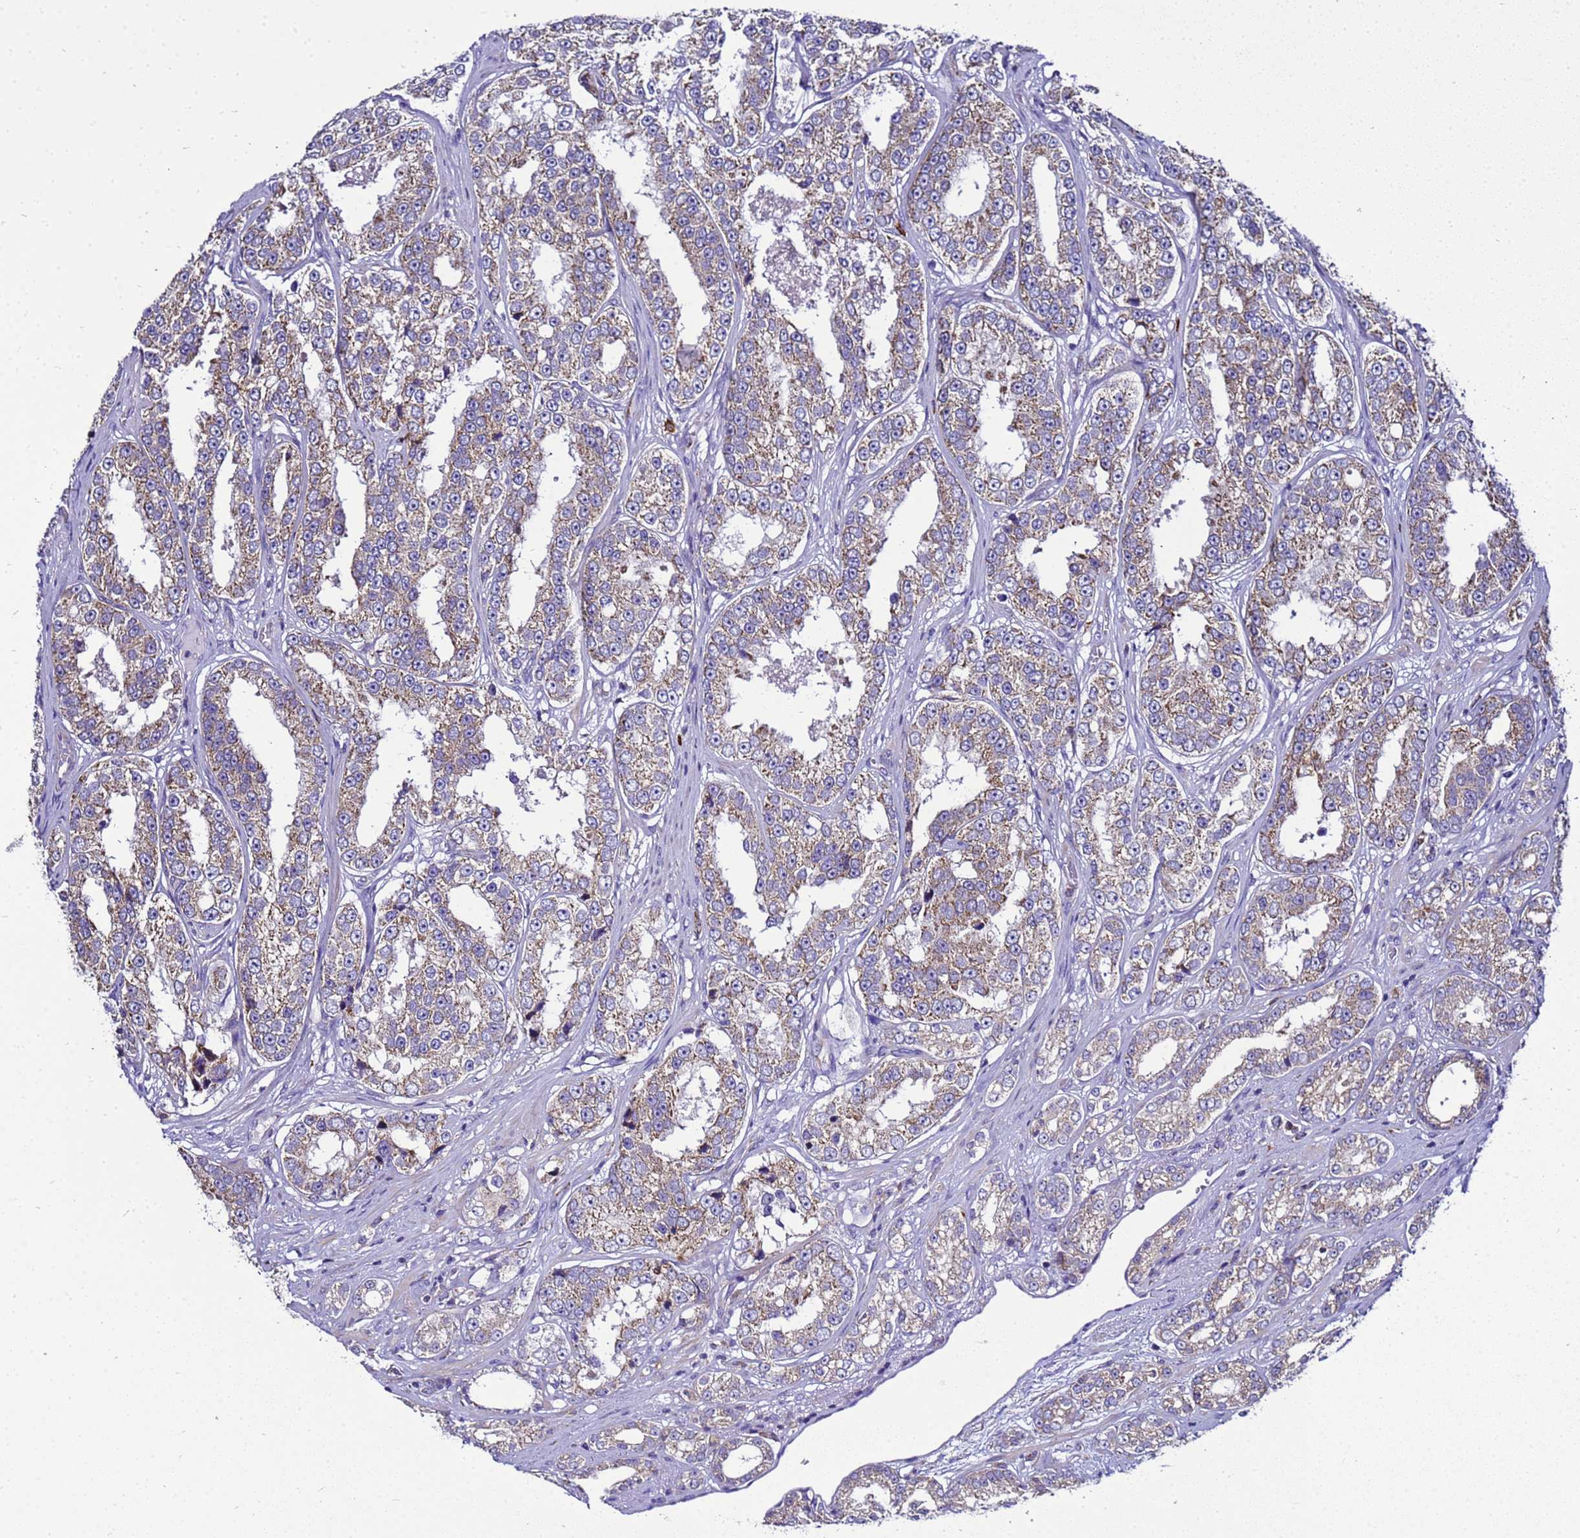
{"staining": {"intensity": "weak", "quantity": ">75%", "location": "cytoplasmic/membranous"}, "tissue": "prostate cancer", "cell_type": "Tumor cells", "image_type": "cancer", "snomed": [{"axis": "morphology", "description": "Normal tissue, NOS"}, {"axis": "morphology", "description": "Adenocarcinoma, High grade"}, {"axis": "topography", "description": "Prostate"}], "caption": "Immunohistochemistry of human prostate adenocarcinoma (high-grade) shows low levels of weak cytoplasmic/membranous staining in about >75% of tumor cells.", "gene": "HIGD2A", "patient": {"sex": "male", "age": 83}}